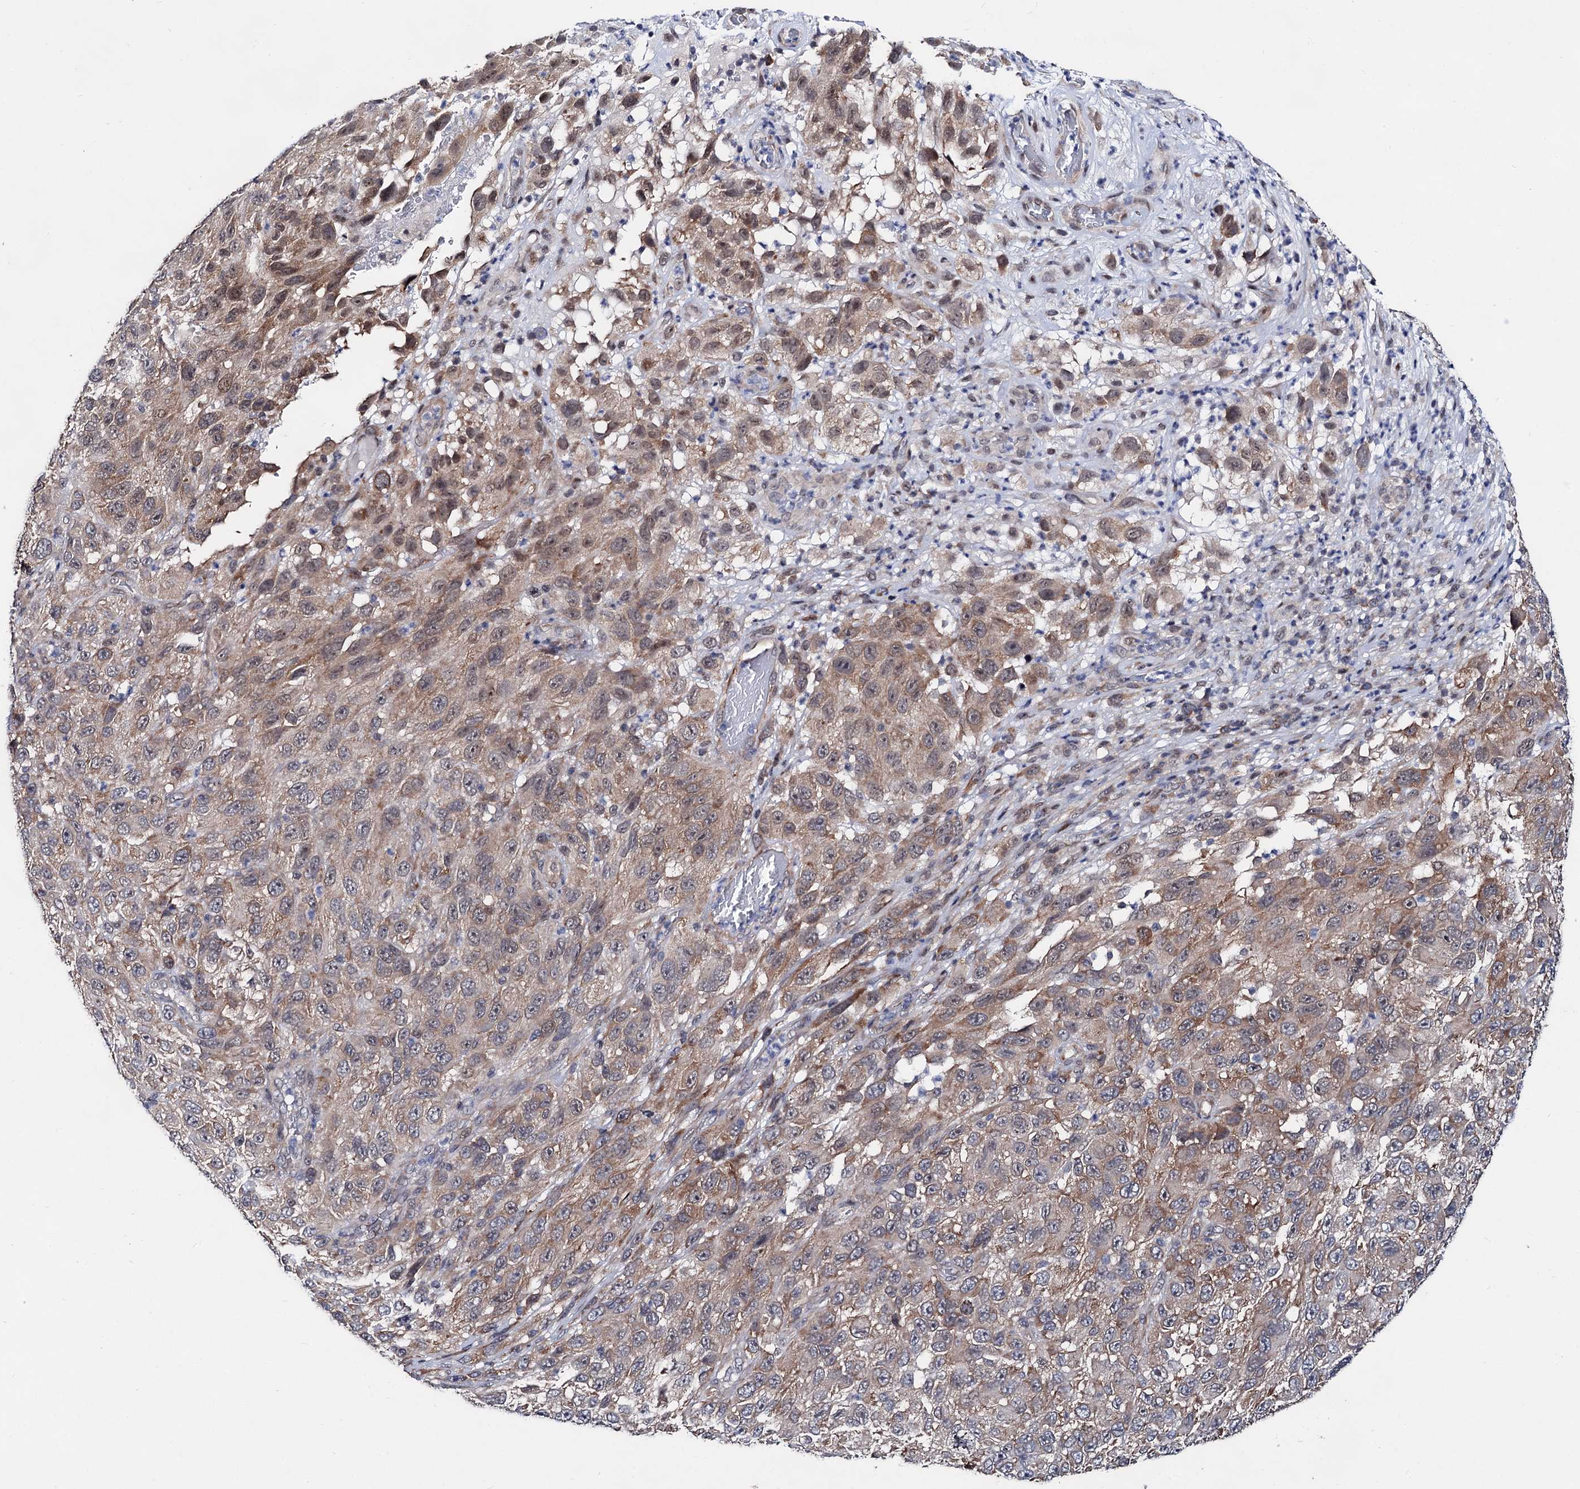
{"staining": {"intensity": "weak", "quantity": "25%-75%", "location": "cytoplasmic/membranous"}, "tissue": "melanoma", "cell_type": "Tumor cells", "image_type": "cancer", "snomed": [{"axis": "morphology", "description": "Malignant melanoma, NOS"}, {"axis": "topography", "description": "Skin"}], "caption": "This is a micrograph of immunohistochemistry staining of melanoma, which shows weak staining in the cytoplasmic/membranous of tumor cells.", "gene": "CAPRIN2", "patient": {"sex": "female", "age": 96}}